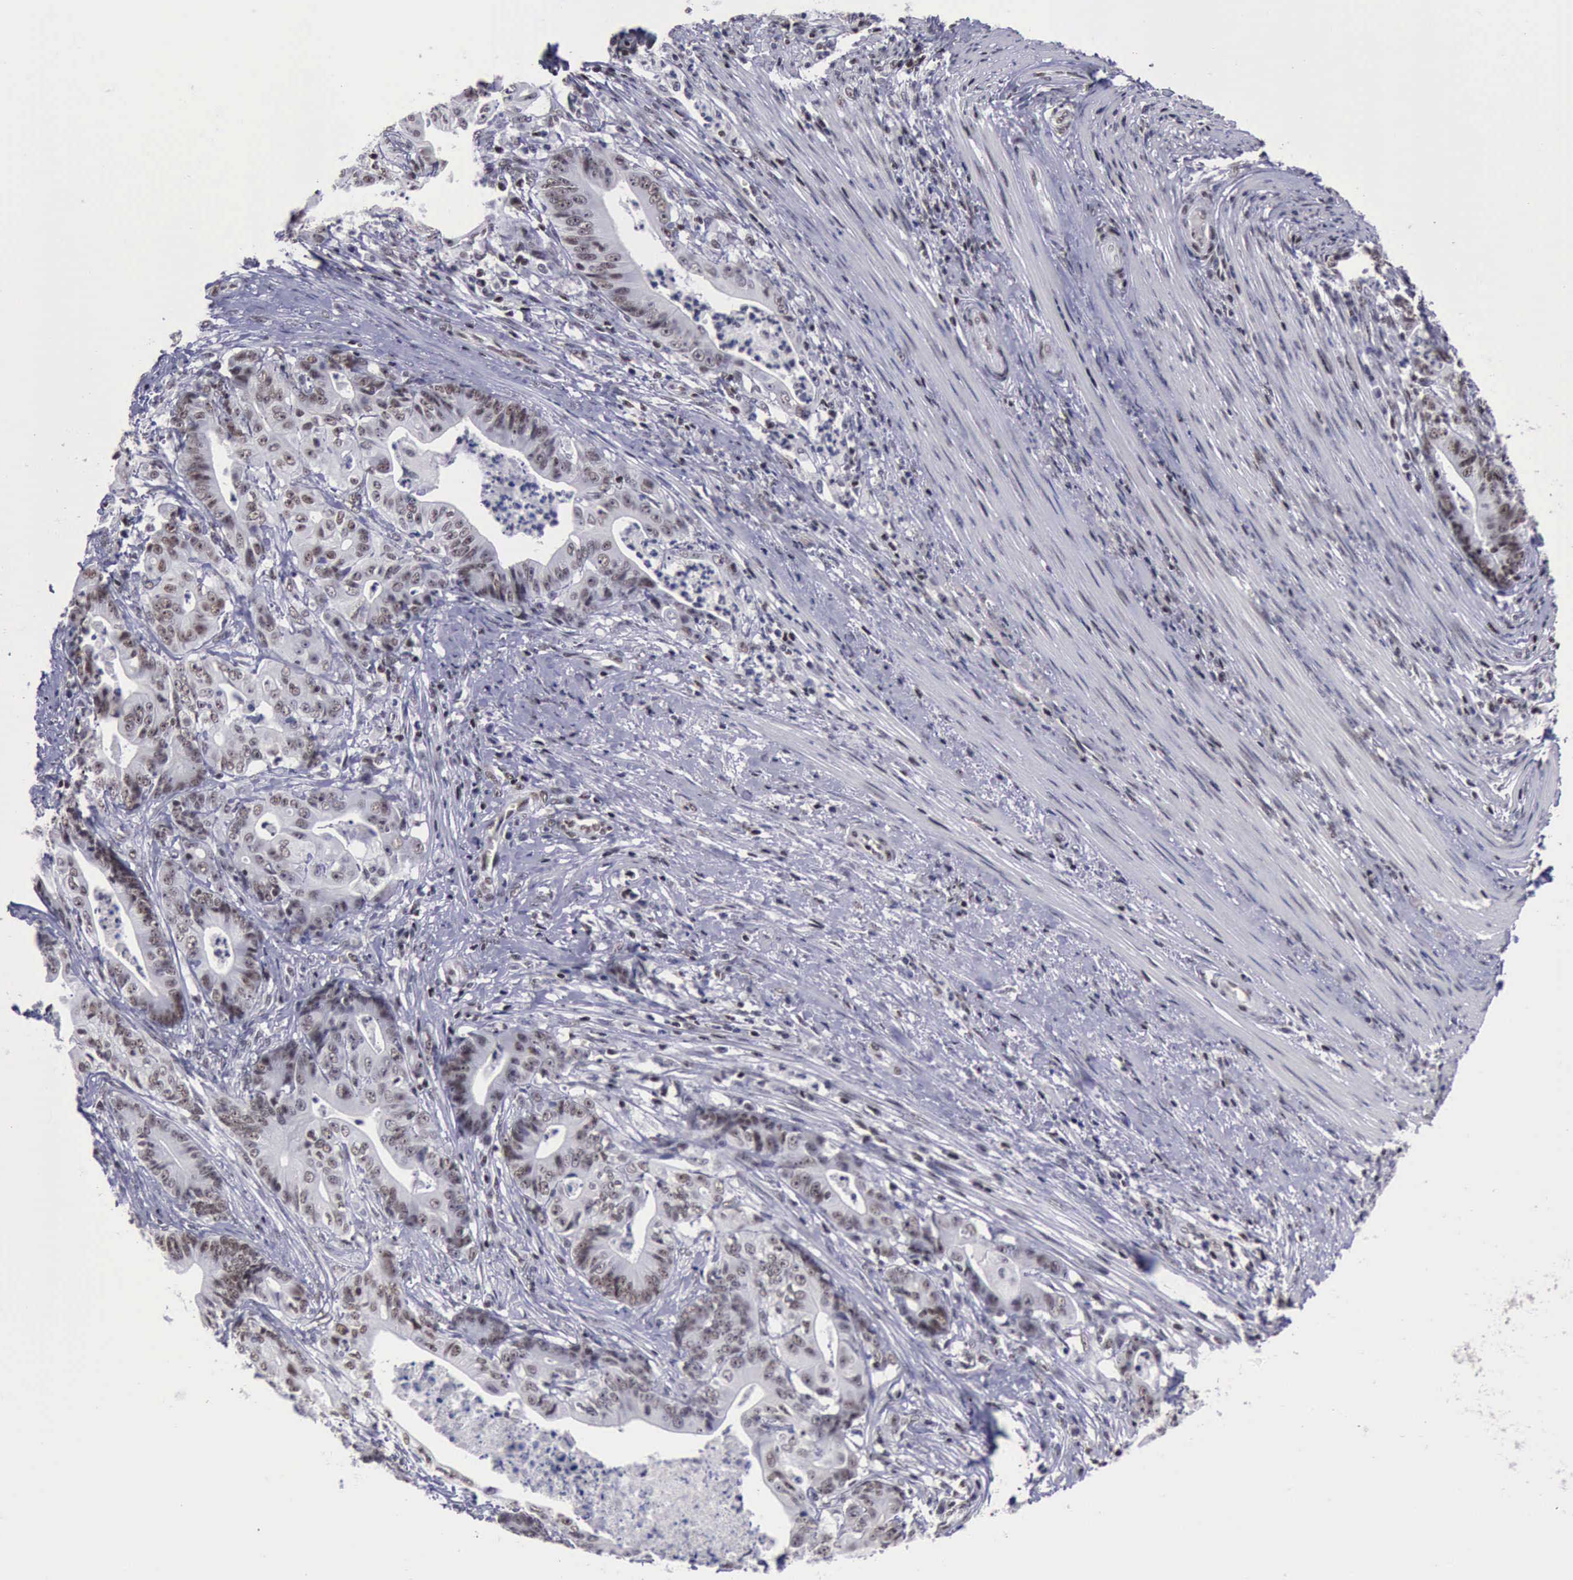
{"staining": {"intensity": "moderate", "quantity": ">75%", "location": "nuclear"}, "tissue": "stomach cancer", "cell_type": "Tumor cells", "image_type": "cancer", "snomed": [{"axis": "morphology", "description": "Adenocarcinoma, NOS"}, {"axis": "topography", "description": "Stomach, lower"}], "caption": "Stomach adenocarcinoma stained for a protein shows moderate nuclear positivity in tumor cells.", "gene": "YY1", "patient": {"sex": "female", "age": 86}}